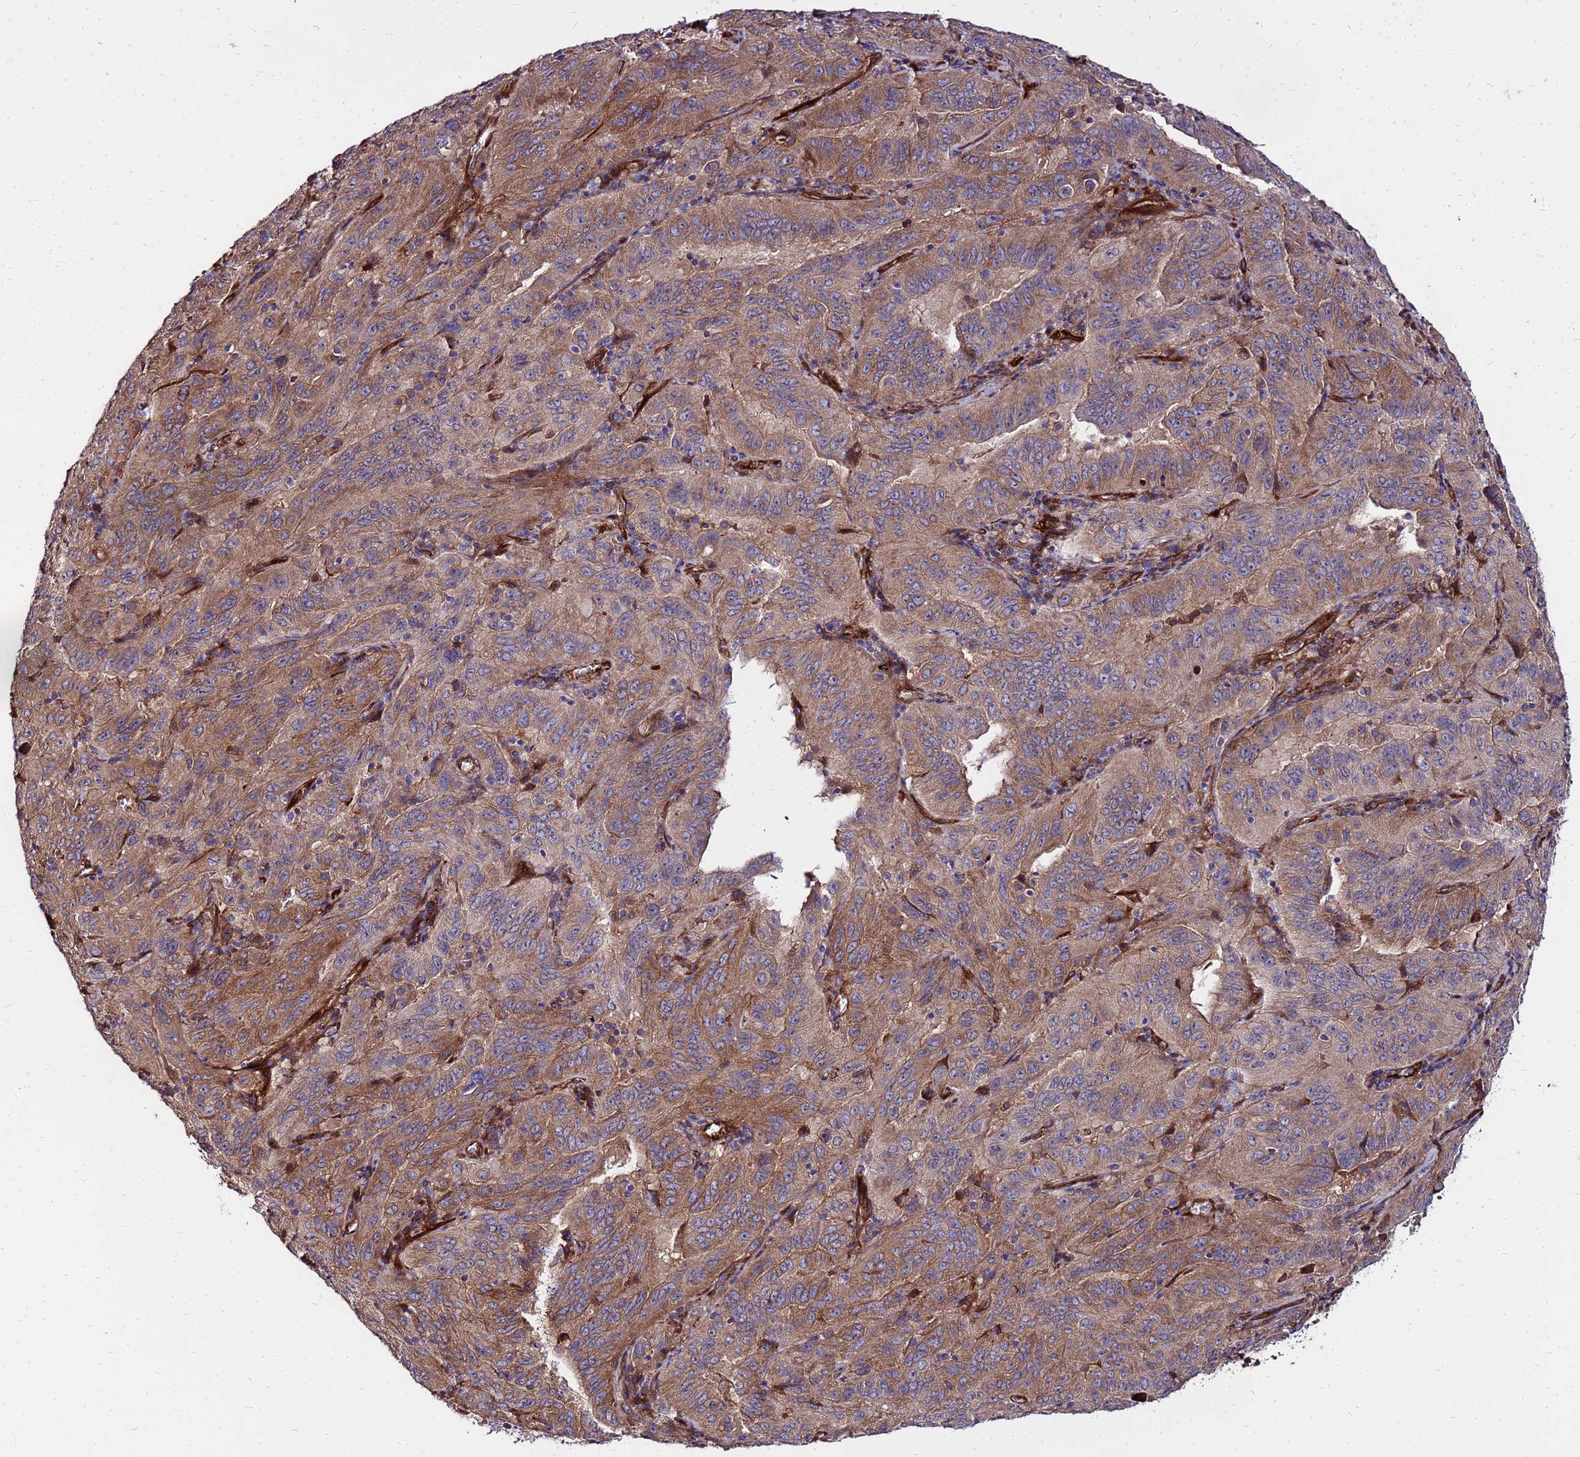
{"staining": {"intensity": "moderate", "quantity": ">75%", "location": "cytoplasmic/membranous"}, "tissue": "pancreatic cancer", "cell_type": "Tumor cells", "image_type": "cancer", "snomed": [{"axis": "morphology", "description": "Adenocarcinoma, NOS"}, {"axis": "topography", "description": "Pancreas"}], "caption": "Protein expression analysis of human pancreatic adenocarcinoma reveals moderate cytoplasmic/membranous staining in approximately >75% of tumor cells. (Stains: DAB (3,3'-diaminobenzidine) in brown, nuclei in blue, Microscopy: brightfield microscopy at high magnification).", "gene": "WWC2", "patient": {"sex": "male", "age": 63}}